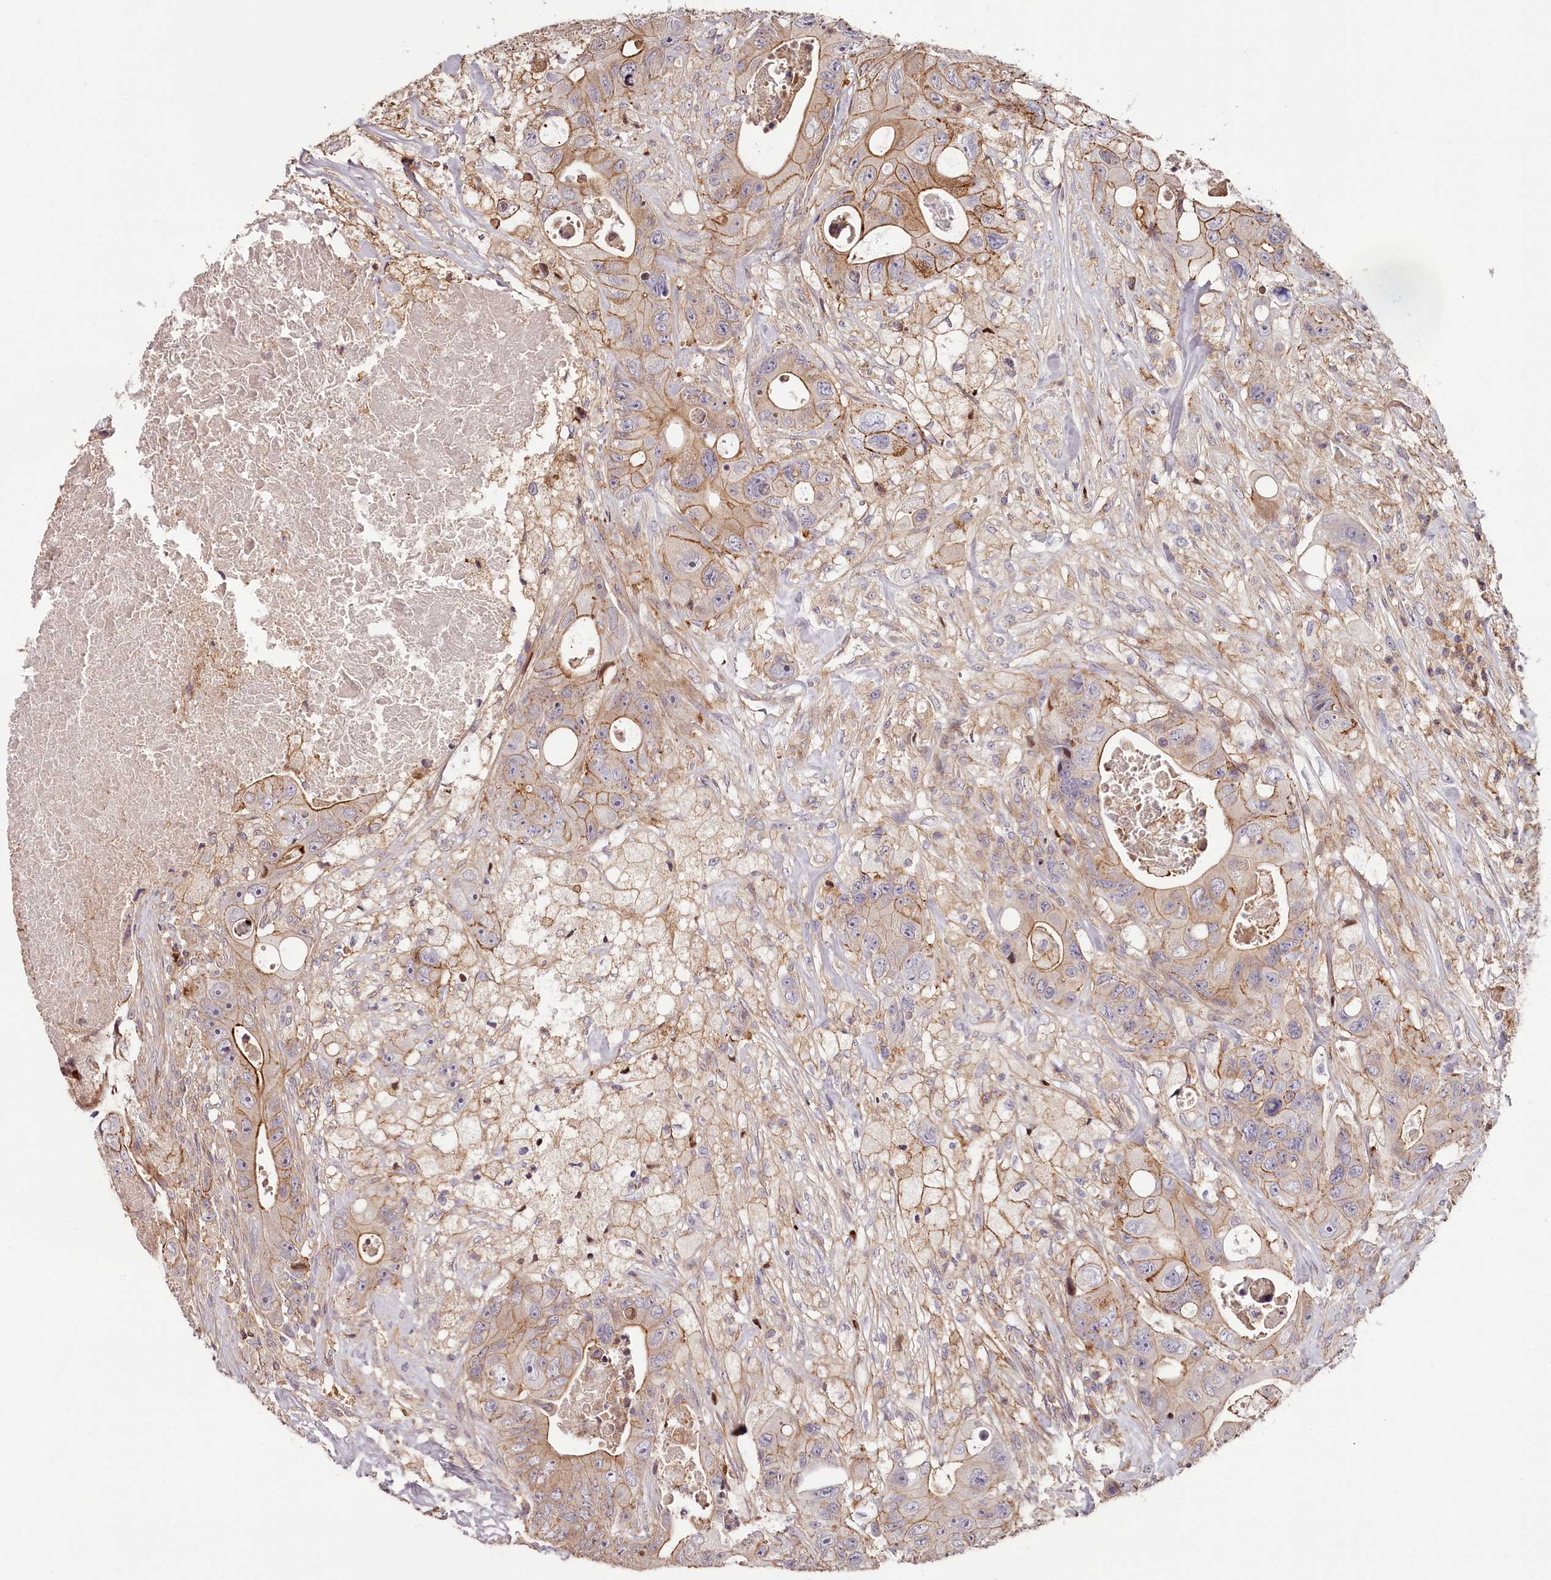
{"staining": {"intensity": "moderate", "quantity": "25%-75%", "location": "cytoplasmic/membranous"}, "tissue": "colorectal cancer", "cell_type": "Tumor cells", "image_type": "cancer", "snomed": [{"axis": "morphology", "description": "Adenocarcinoma, NOS"}, {"axis": "topography", "description": "Colon"}], "caption": "Tumor cells display medium levels of moderate cytoplasmic/membranous staining in about 25%-75% of cells in adenocarcinoma (colorectal).", "gene": "KIF14", "patient": {"sex": "female", "age": 46}}